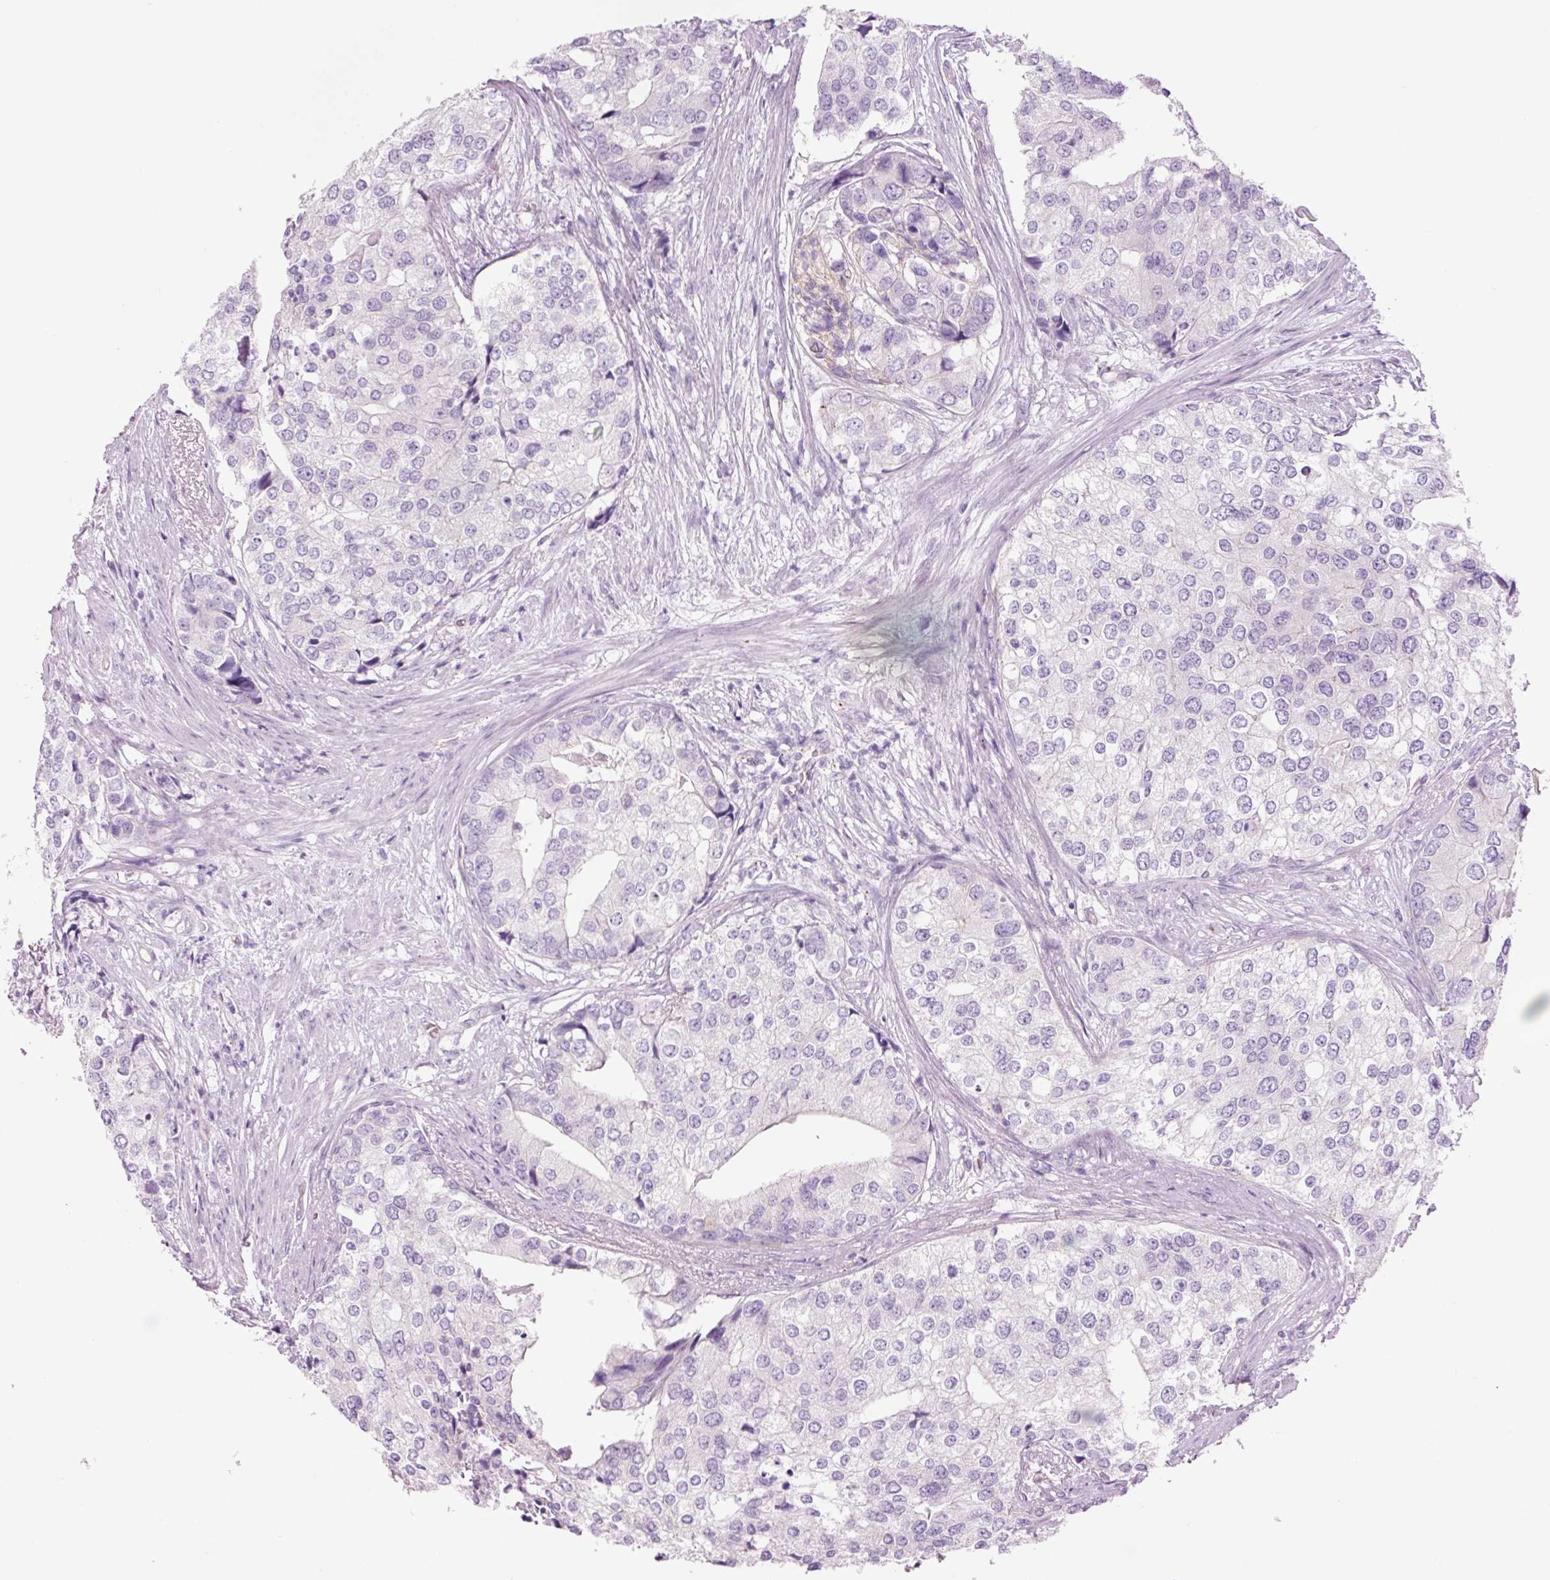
{"staining": {"intensity": "negative", "quantity": "none", "location": "none"}, "tissue": "prostate cancer", "cell_type": "Tumor cells", "image_type": "cancer", "snomed": [{"axis": "morphology", "description": "Adenocarcinoma, High grade"}, {"axis": "topography", "description": "Prostate"}], "caption": "Immunohistochemistry photomicrograph of neoplastic tissue: high-grade adenocarcinoma (prostate) stained with DAB (3,3'-diaminobenzidine) displays no significant protein expression in tumor cells. The staining was performed using DAB to visualize the protein expression in brown, while the nuclei were stained in blue with hematoxylin (Magnification: 20x).", "gene": "HSPA4L", "patient": {"sex": "male", "age": 62}}